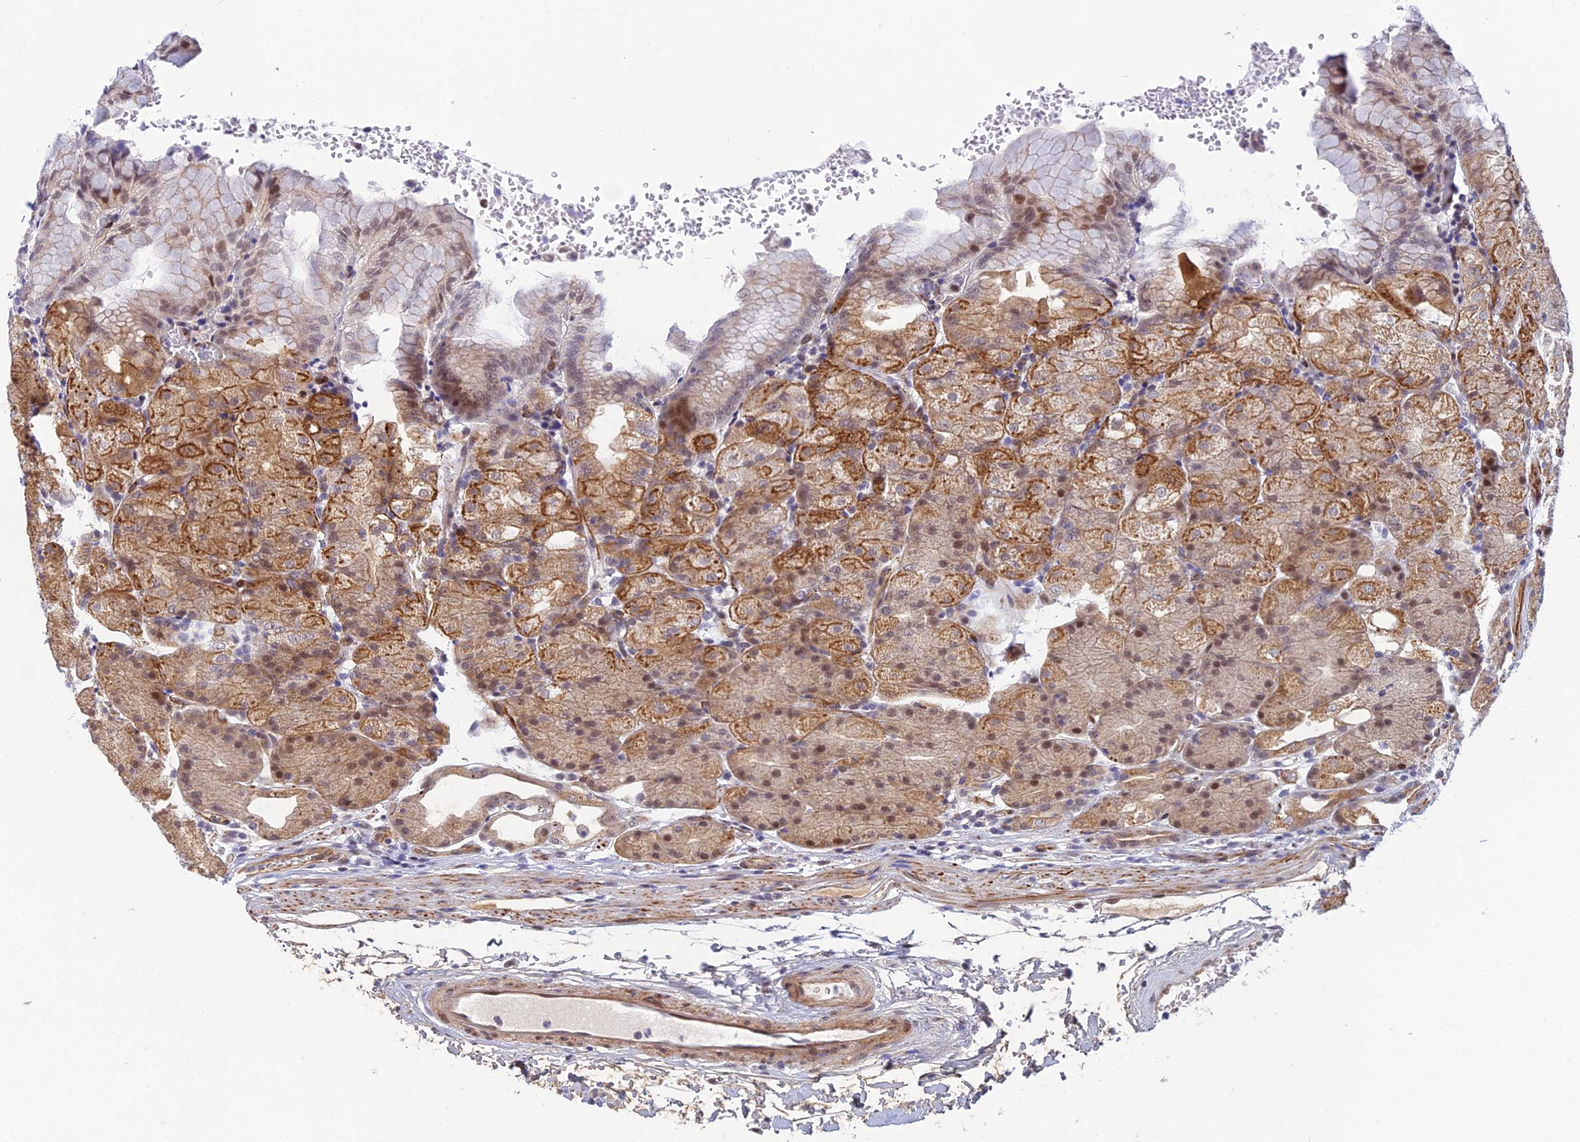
{"staining": {"intensity": "moderate", "quantity": "25%-75%", "location": "cytoplasmic/membranous,nuclear"}, "tissue": "stomach", "cell_type": "Glandular cells", "image_type": "normal", "snomed": [{"axis": "morphology", "description": "Normal tissue, NOS"}, {"axis": "topography", "description": "Stomach, upper"}, {"axis": "topography", "description": "Stomach, lower"}], "caption": "Immunohistochemistry (IHC) of unremarkable stomach exhibits medium levels of moderate cytoplasmic/membranous,nuclear expression in about 25%-75% of glandular cells.", "gene": "CLK4", "patient": {"sex": "male", "age": 62}}